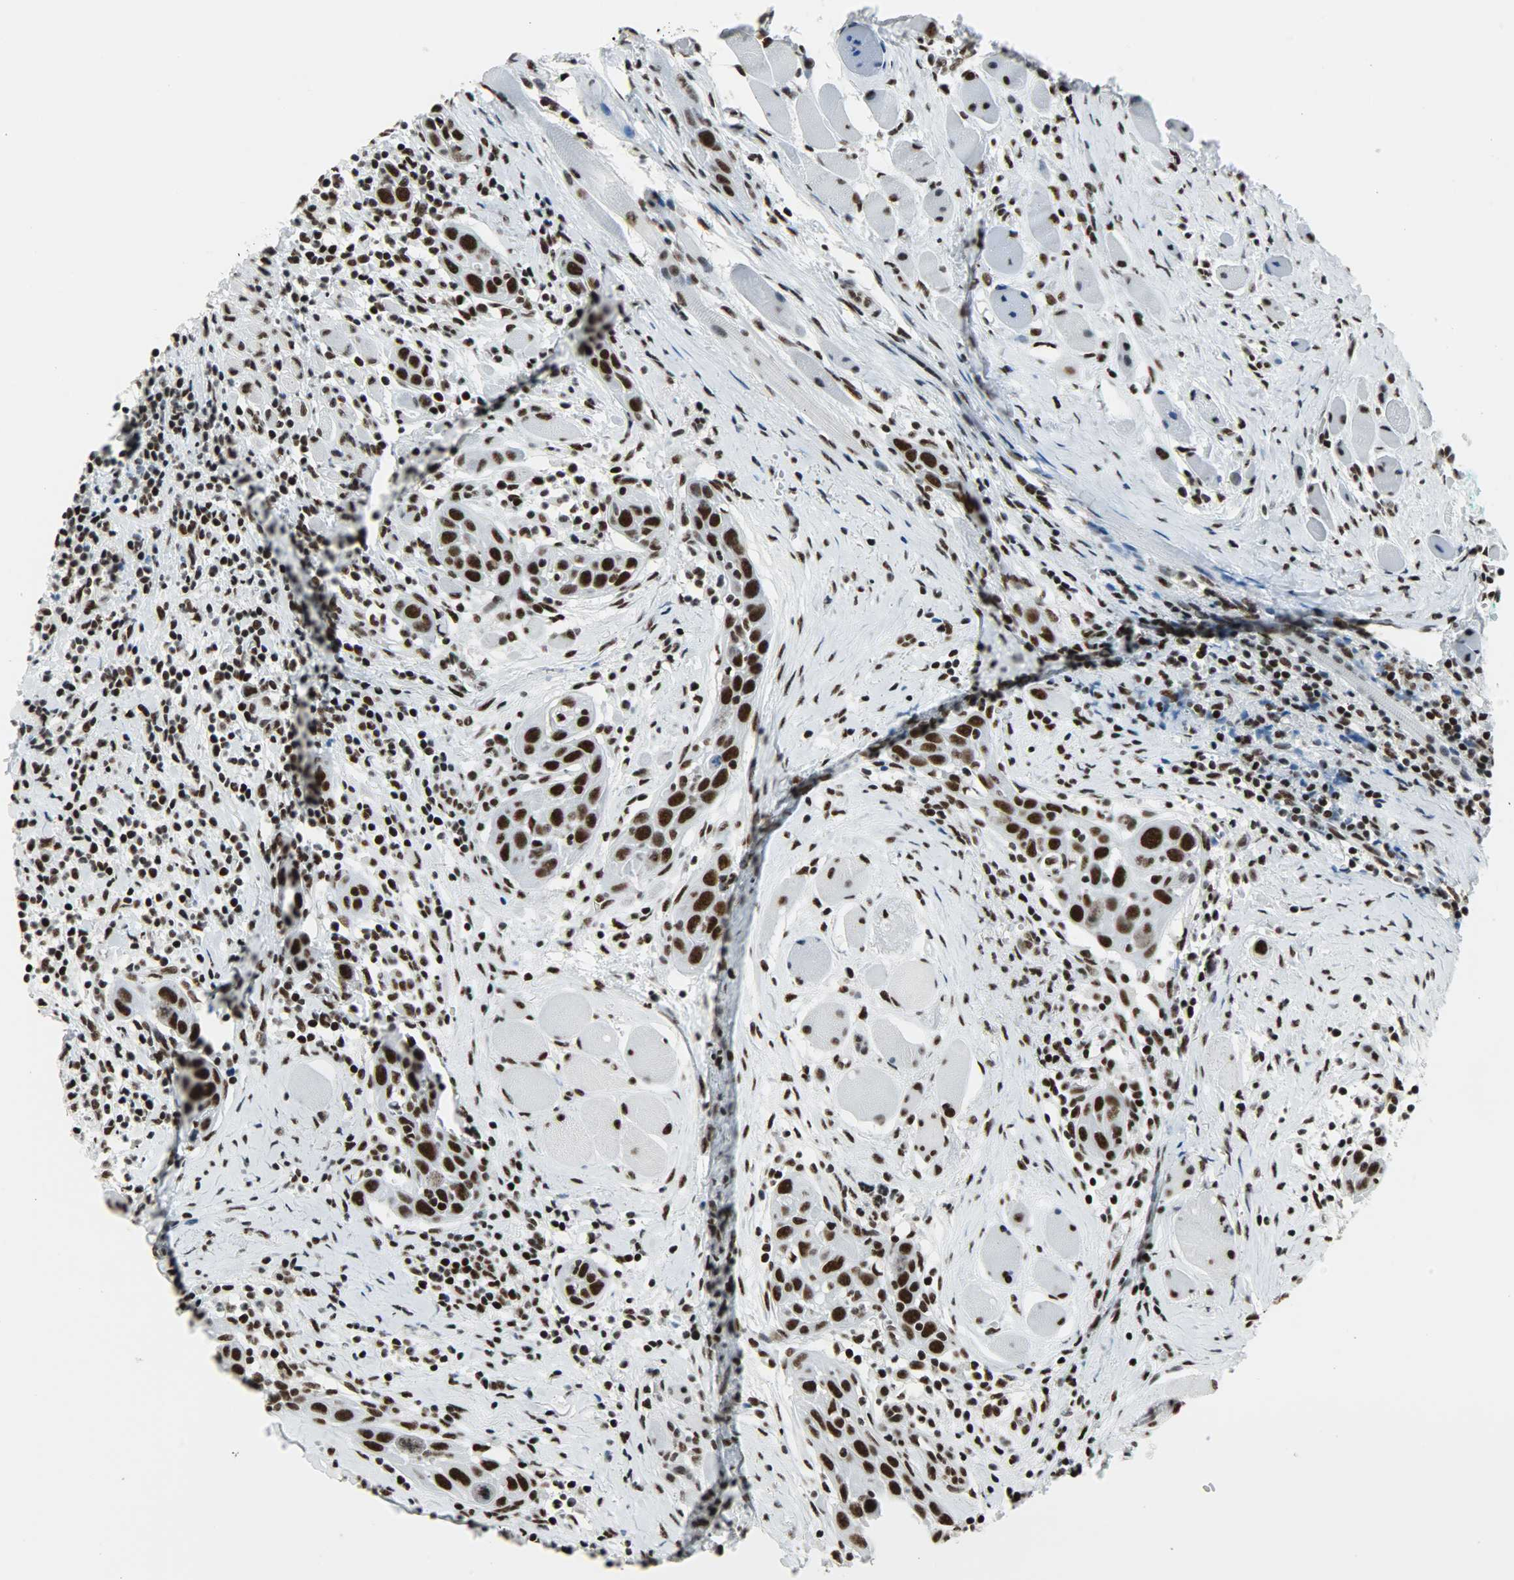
{"staining": {"intensity": "strong", "quantity": ">75%", "location": "nuclear"}, "tissue": "head and neck cancer", "cell_type": "Tumor cells", "image_type": "cancer", "snomed": [{"axis": "morphology", "description": "Squamous cell carcinoma, NOS"}, {"axis": "topography", "description": "Oral tissue"}, {"axis": "topography", "description": "Head-Neck"}], "caption": "Immunohistochemical staining of squamous cell carcinoma (head and neck) exhibits high levels of strong nuclear expression in about >75% of tumor cells.", "gene": "SNRPA", "patient": {"sex": "female", "age": 50}}